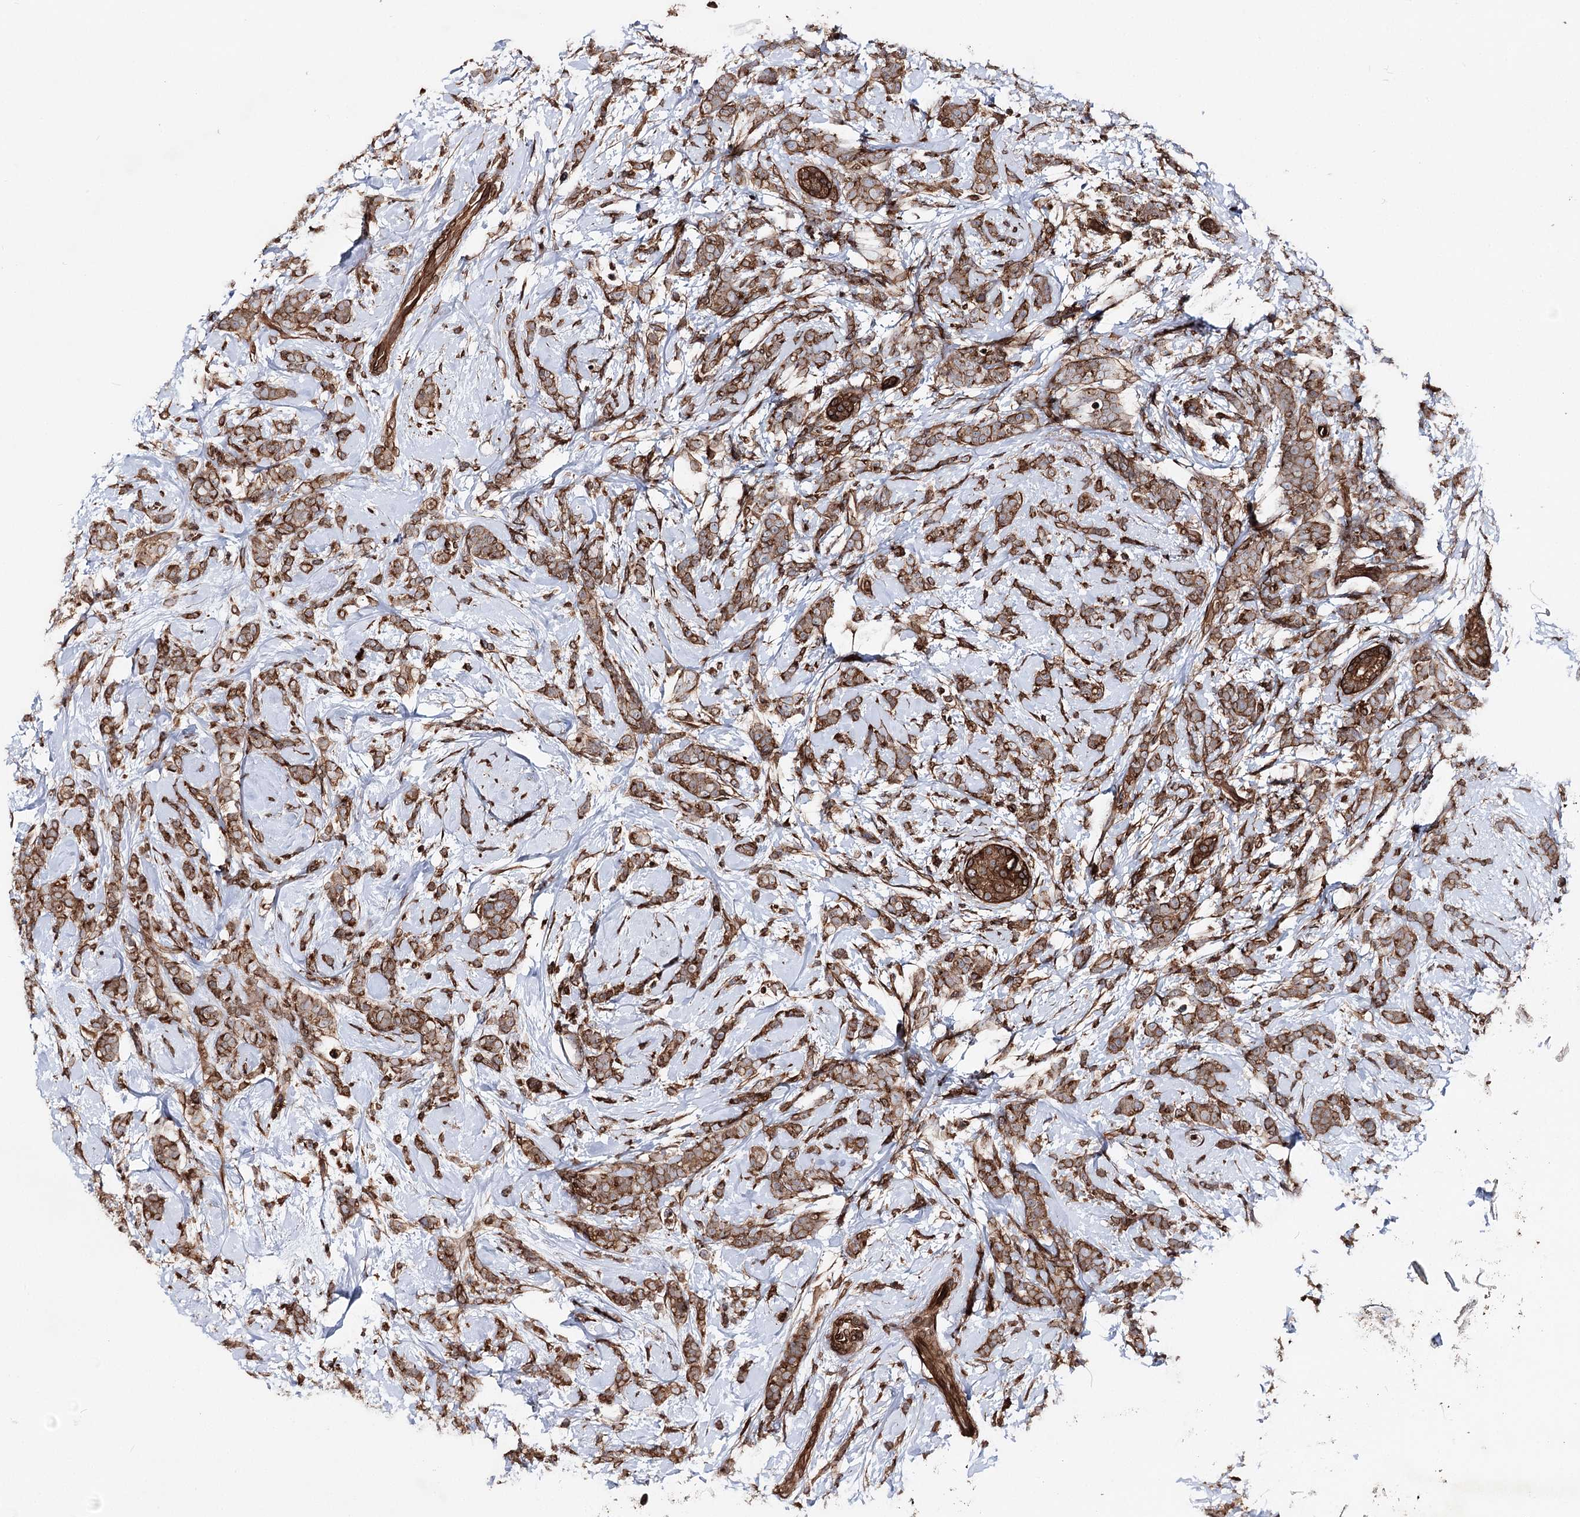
{"staining": {"intensity": "strong", "quantity": ">75%", "location": "cytoplasmic/membranous"}, "tissue": "breast cancer", "cell_type": "Tumor cells", "image_type": "cancer", "snomed": [{"axis": "morphology", "description": "Lobular carcinoma"}, {"axis": "topography", "description": "Breast"}], "caption": "Lobular carcinoma (breast) tissue exhibits strong cytoplasmic/membranous expression in approximately >75% of tumor cells, visualized by immunohistochemistry.", "gene": "FGFR1OP2", "patient": {"sex": "female", "age": 58}}